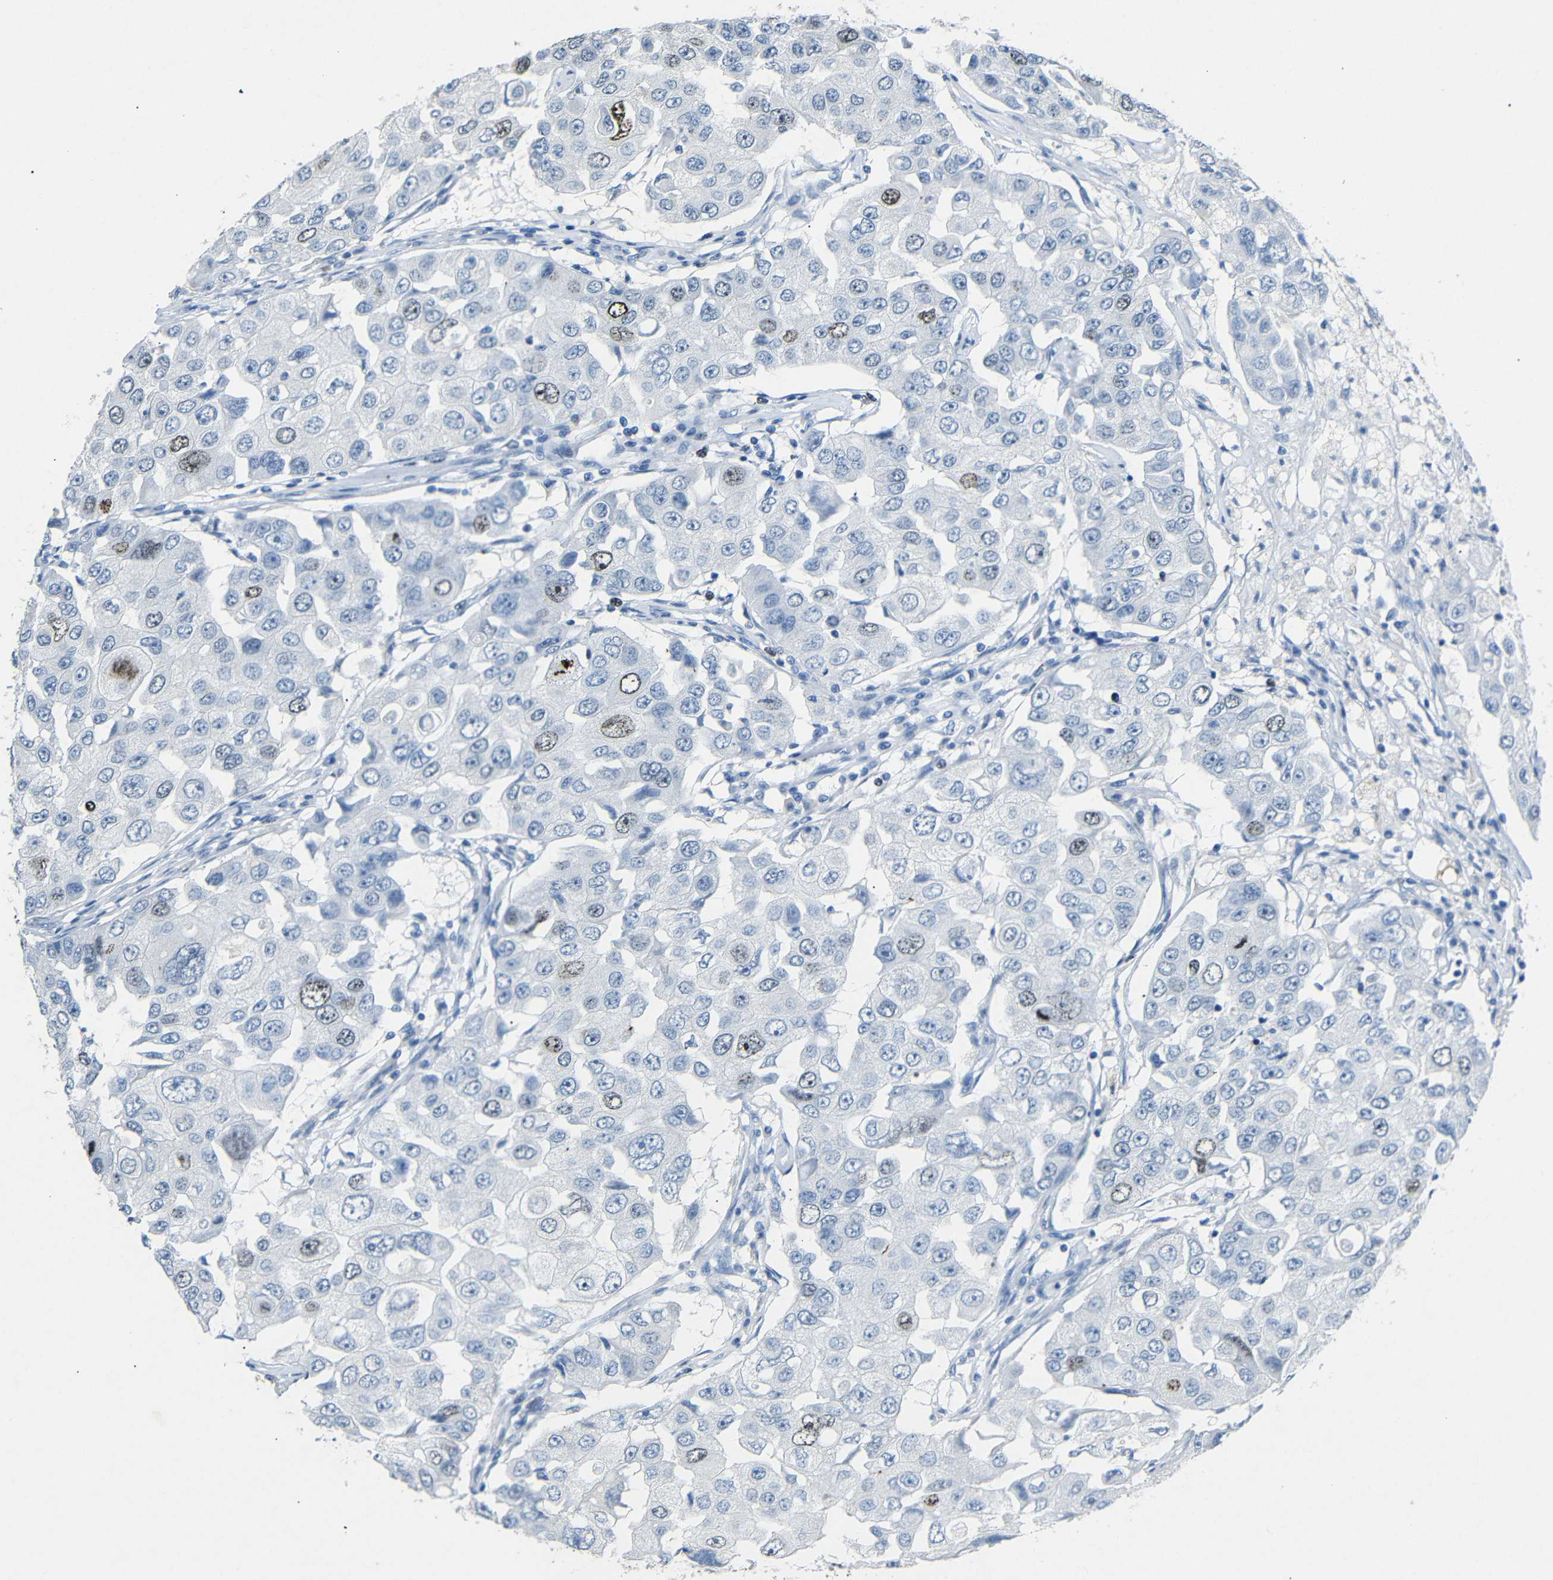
{"staining": {"intensity": "moderate", "quantity": "<25%", "location": "nuclear"}, "tissue": "breast cancer", "cell_type": "Tumor cells", "image_type": "cancer", "snomed": [{"axis": "morphology", "description": "Duct carcinoma"}, {"axis": "topography", "description": "Breast"}], "caption": "Breast invasive ductal carcinoma stained with DAB (3,3'-diaminobenzidine) IHC shows low levels of moderate nuclear positivity in about <25% of tumor cells.", "gene": "INCENP", "patient": {"sex": "female", "age": 27}}